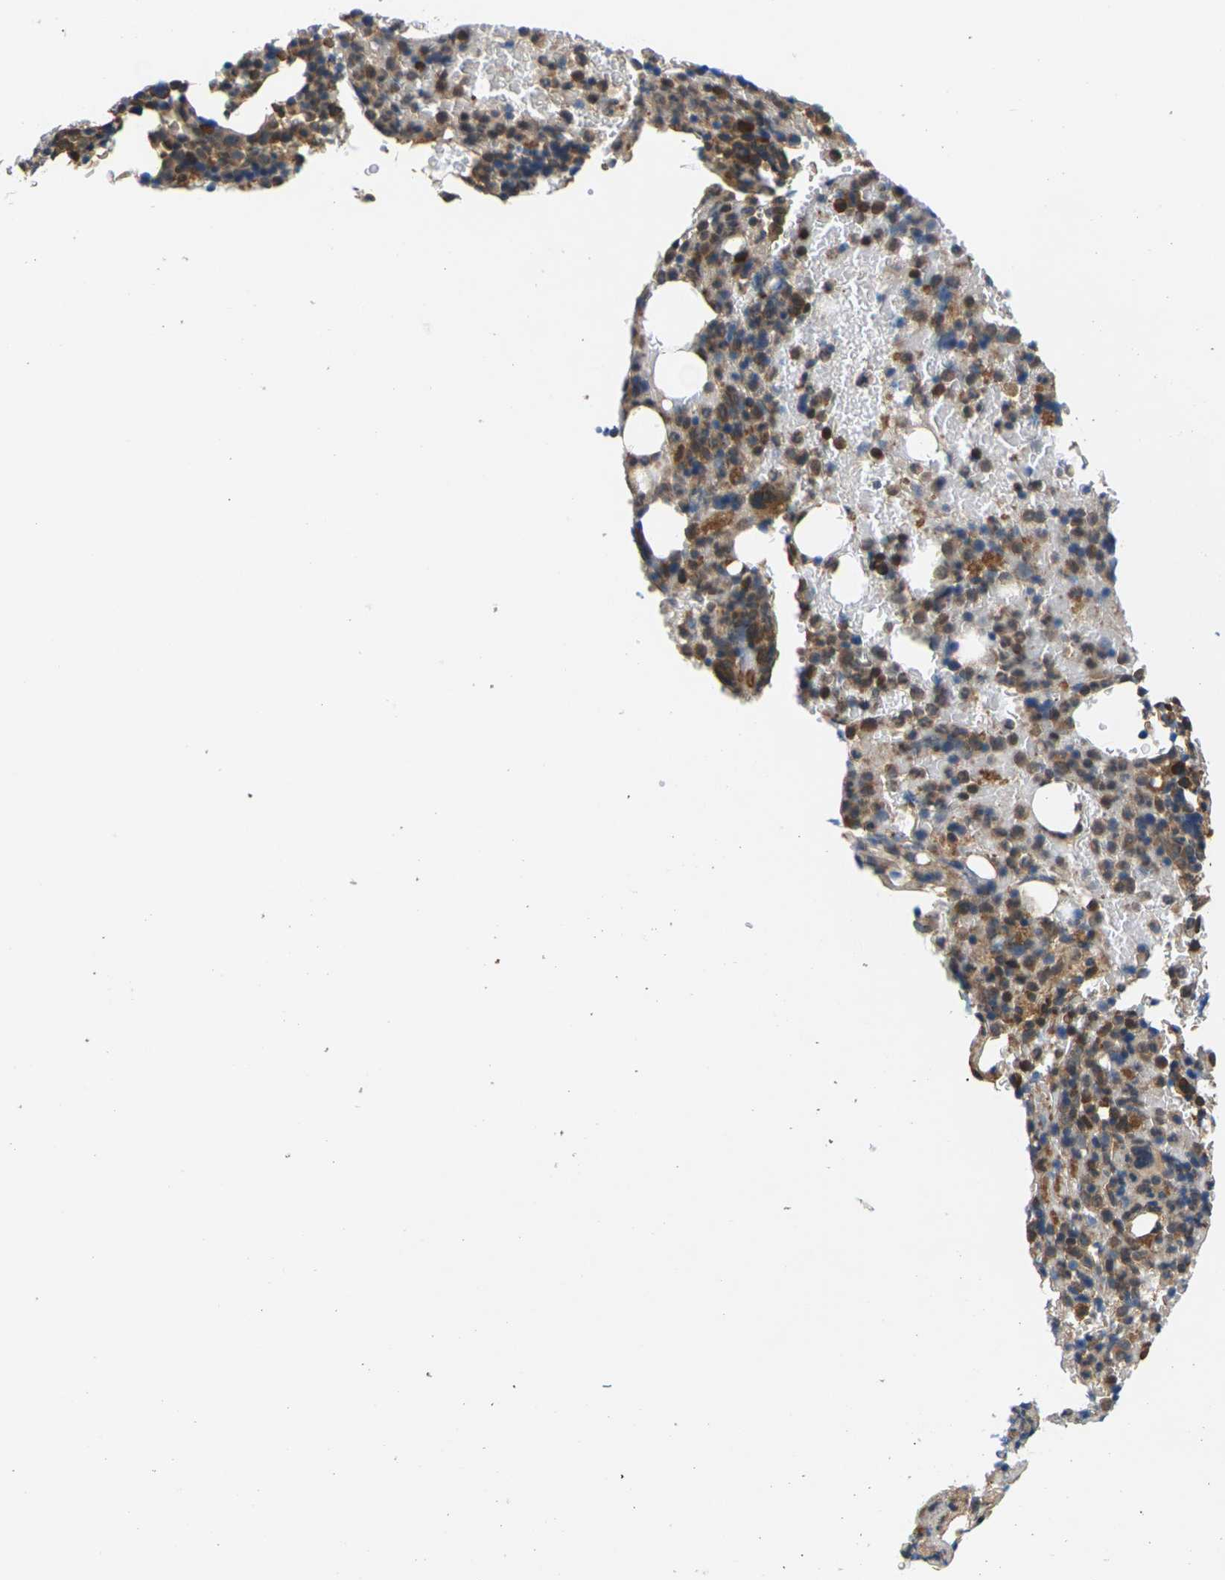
{"staining": {"intensity": "moderate", "quantity": ">75%", "location": "cytoplasmic/membranous"}, "tissue": "bone marrow", "cell_type": "Hematopoietic cells", "image_type": "normal", "snomed": [{"axis": "morphology", "description": "Normal tissue, NOS"}, {"axis": "morphology", "description": "Inflammation, NOS"}, {"axis": "topography", "description": "Bone marrow"}], "caption": "Protein staining of benign bone marrow demonstrates moderate cytoplasmic/membranous expression in about >75% of hematopoietic cells.", "gene": "NRAS", "patient": {"sex": "male", "age": 72}}